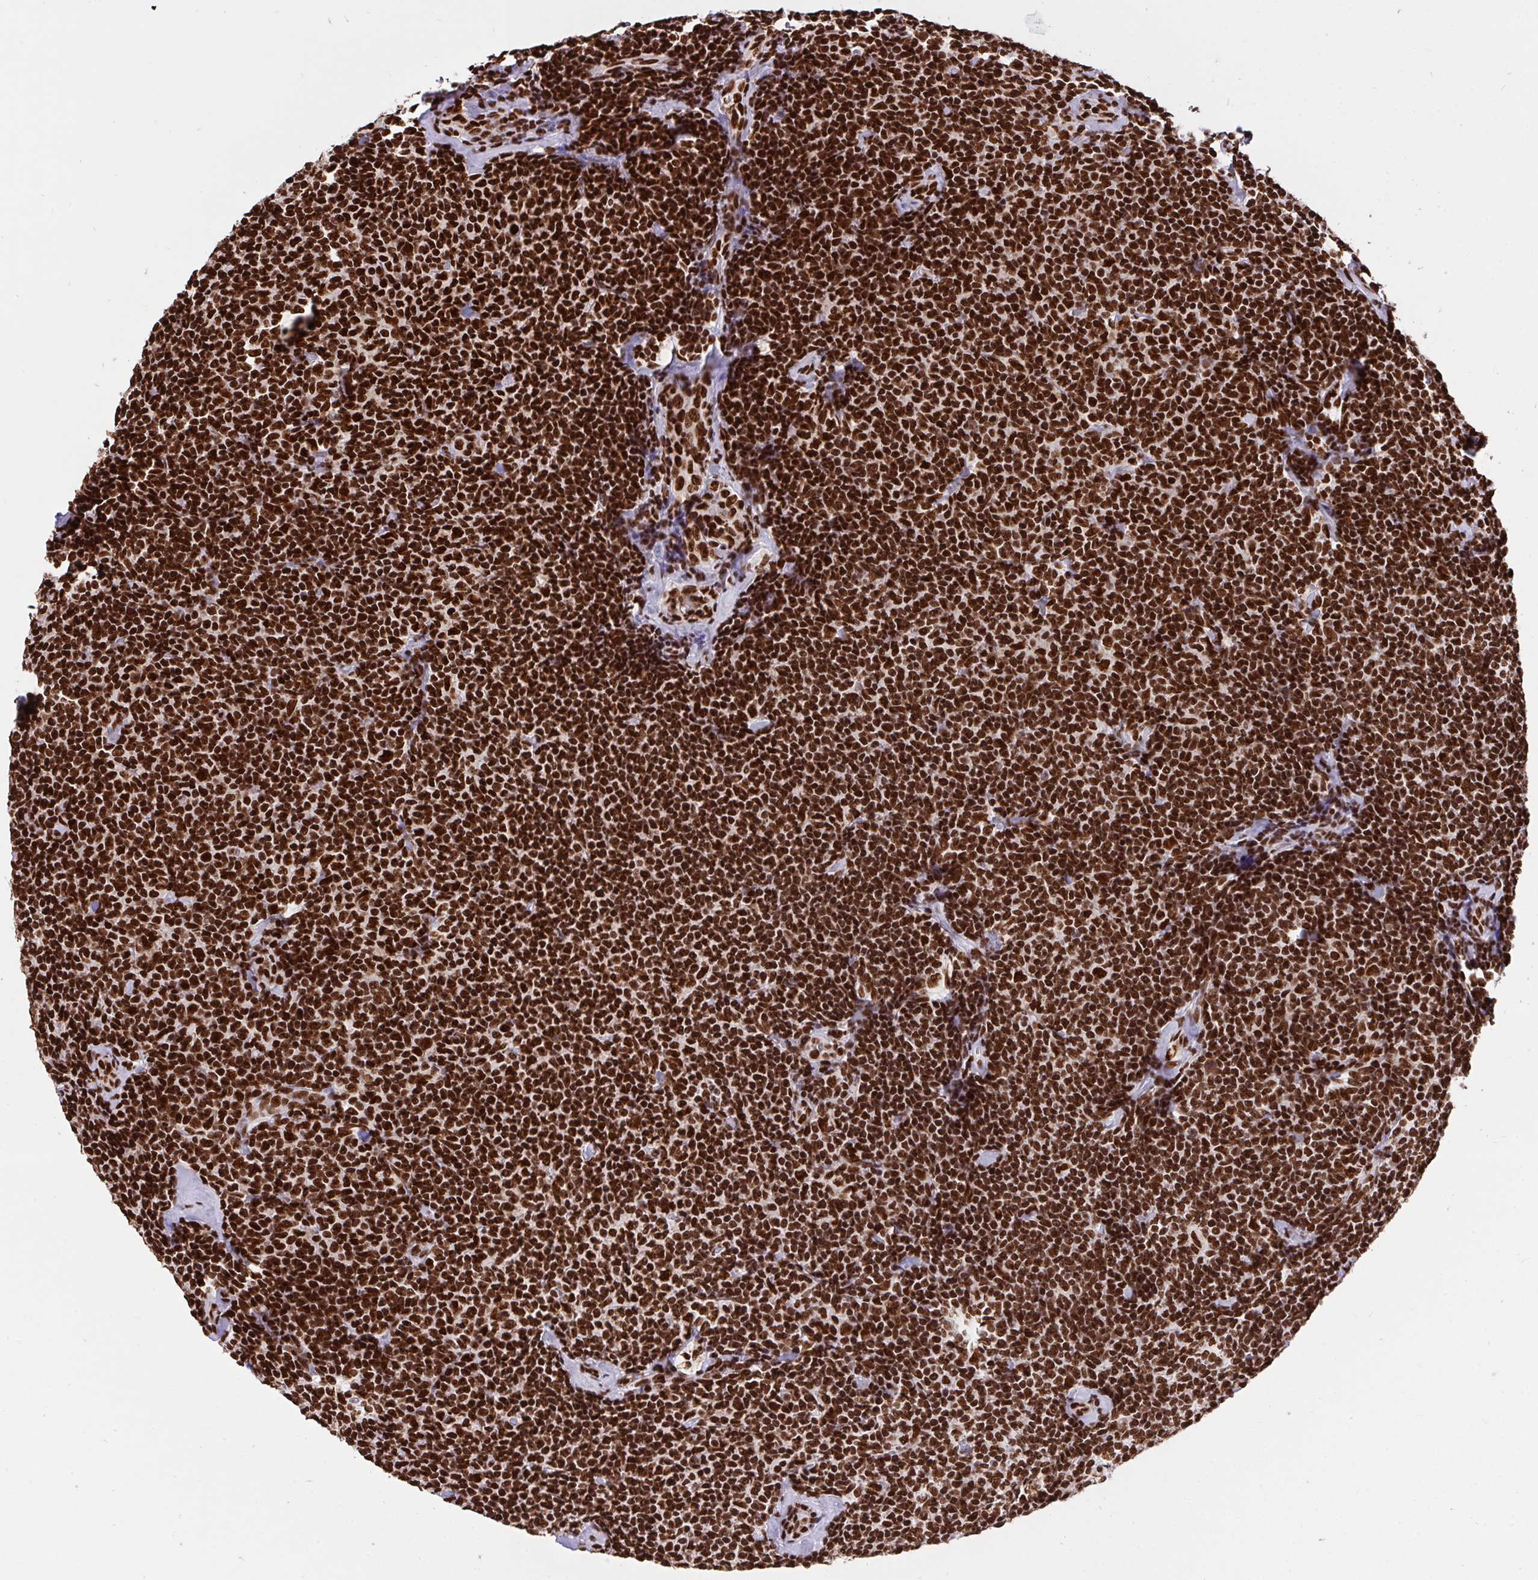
{"staining": {"intensity": "strong", "quantity": ">75%", "location": "nuclear"}, "tissue": "lymphoma", "cell_type": "Tumor cells", "image_type": "cancer", "snomed": [{"axis": "morphology", "description": "Malignant lymphoma, non-Hodgkin's type, Low grade"}, {"axis": "topography", "description": "Lymph node"}], "caption": "Protein expression analysis of human low-grade malignant lymphoma, non-Hodgkin's type reveals strong nuclear positivity in approximately >75% of tumor cells.", "gene": "HNRNPL", "patient": {"sex": "female", "age": 56}}